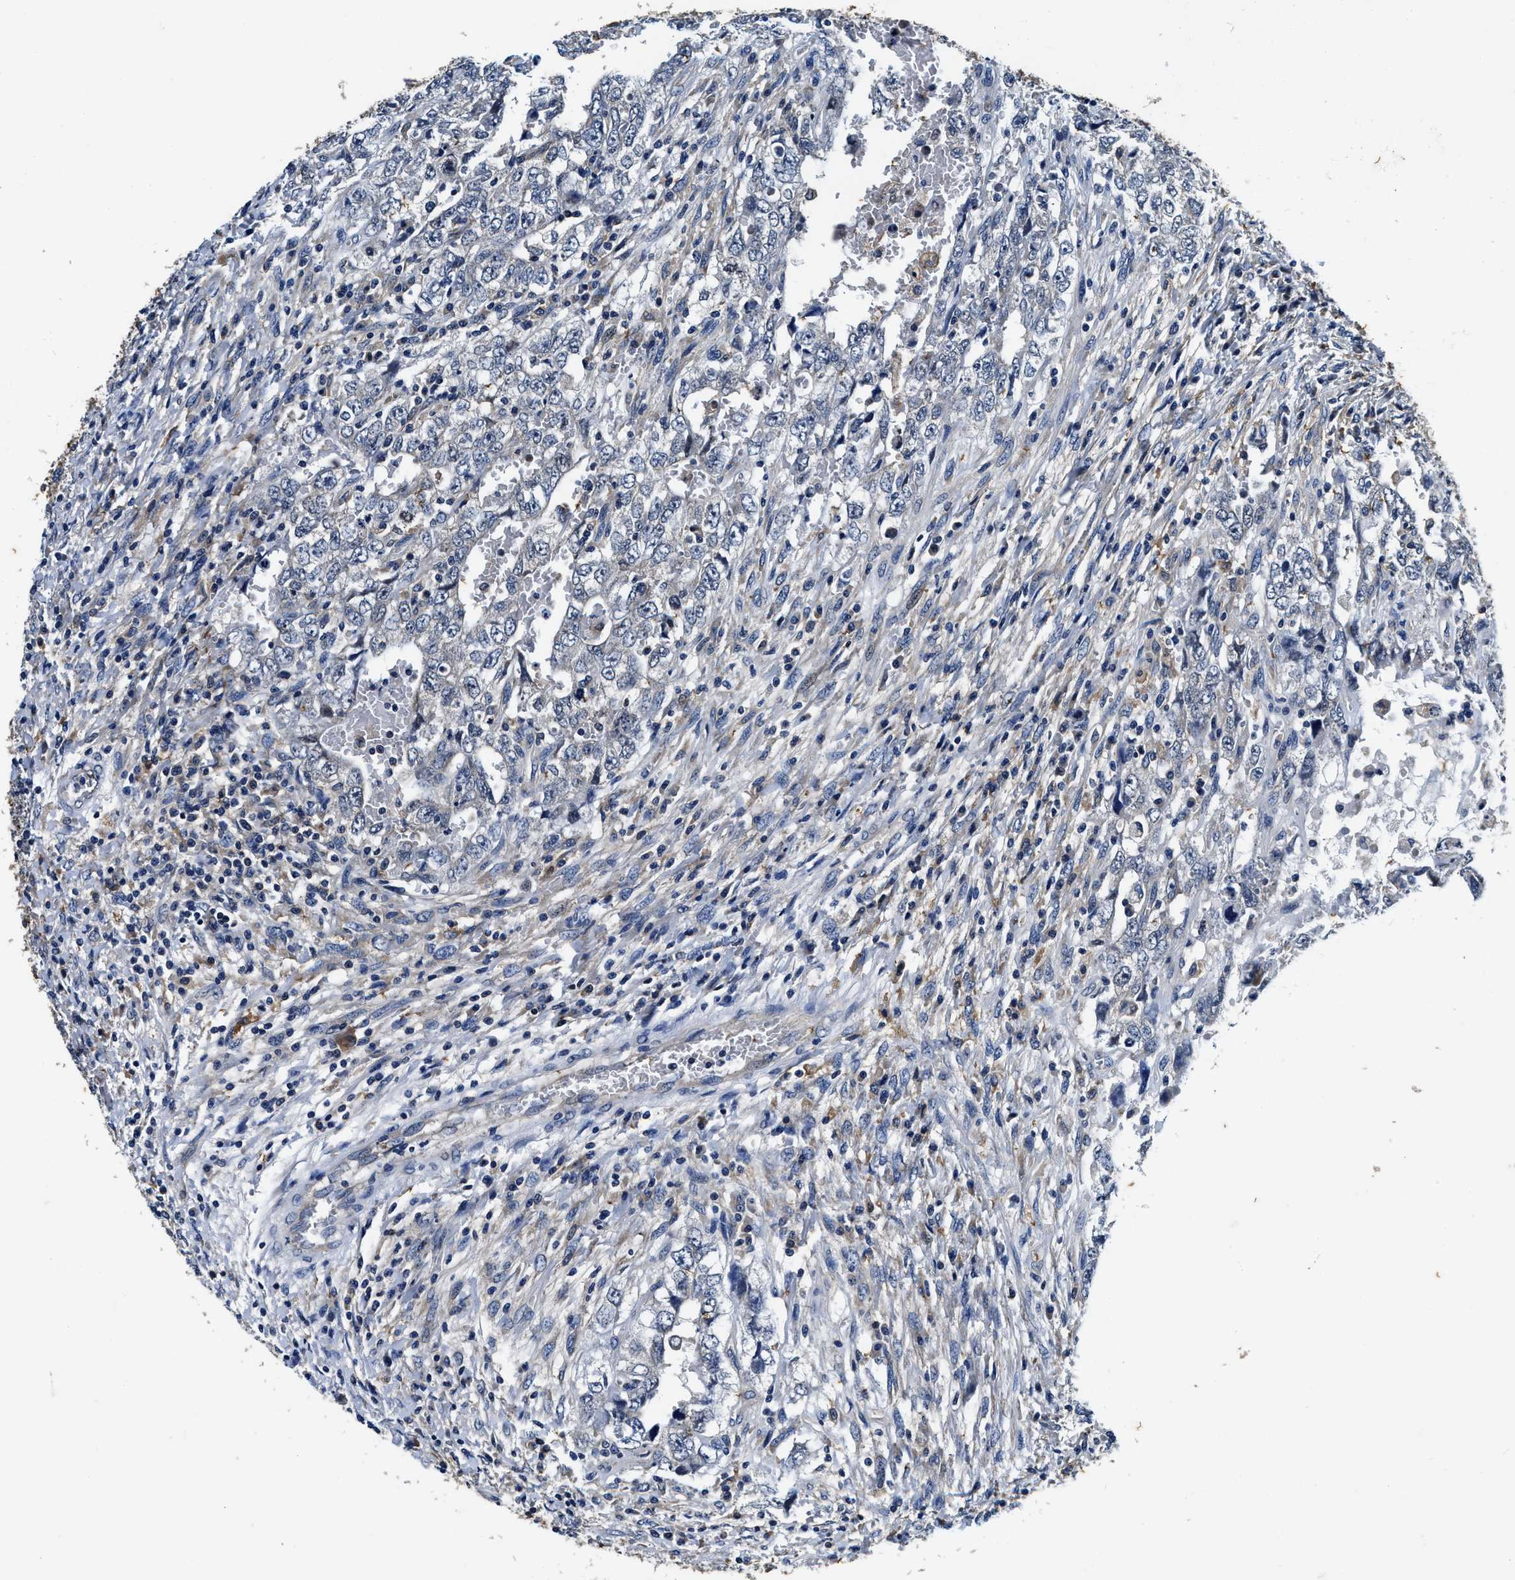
{"staining": {"intensity": "negative", "quantity": "none", "location": "none"}, "tissue": "testis cancer", "cell_type": "Tumor cells", "image_type": "cancer", "snomed": [{"axis": "morphology", "description": "Carcinoma, Embryonal, NOS"}, {"axis": "topography", "description": "Testis"}], "caption": "Immunohistochemical staining of testis cancer (embryonal carcinoma) exhibits no significant positivity in tumor cells.", "gene": "PI4KB", "patient": {"sex": "male", "age": 26}}